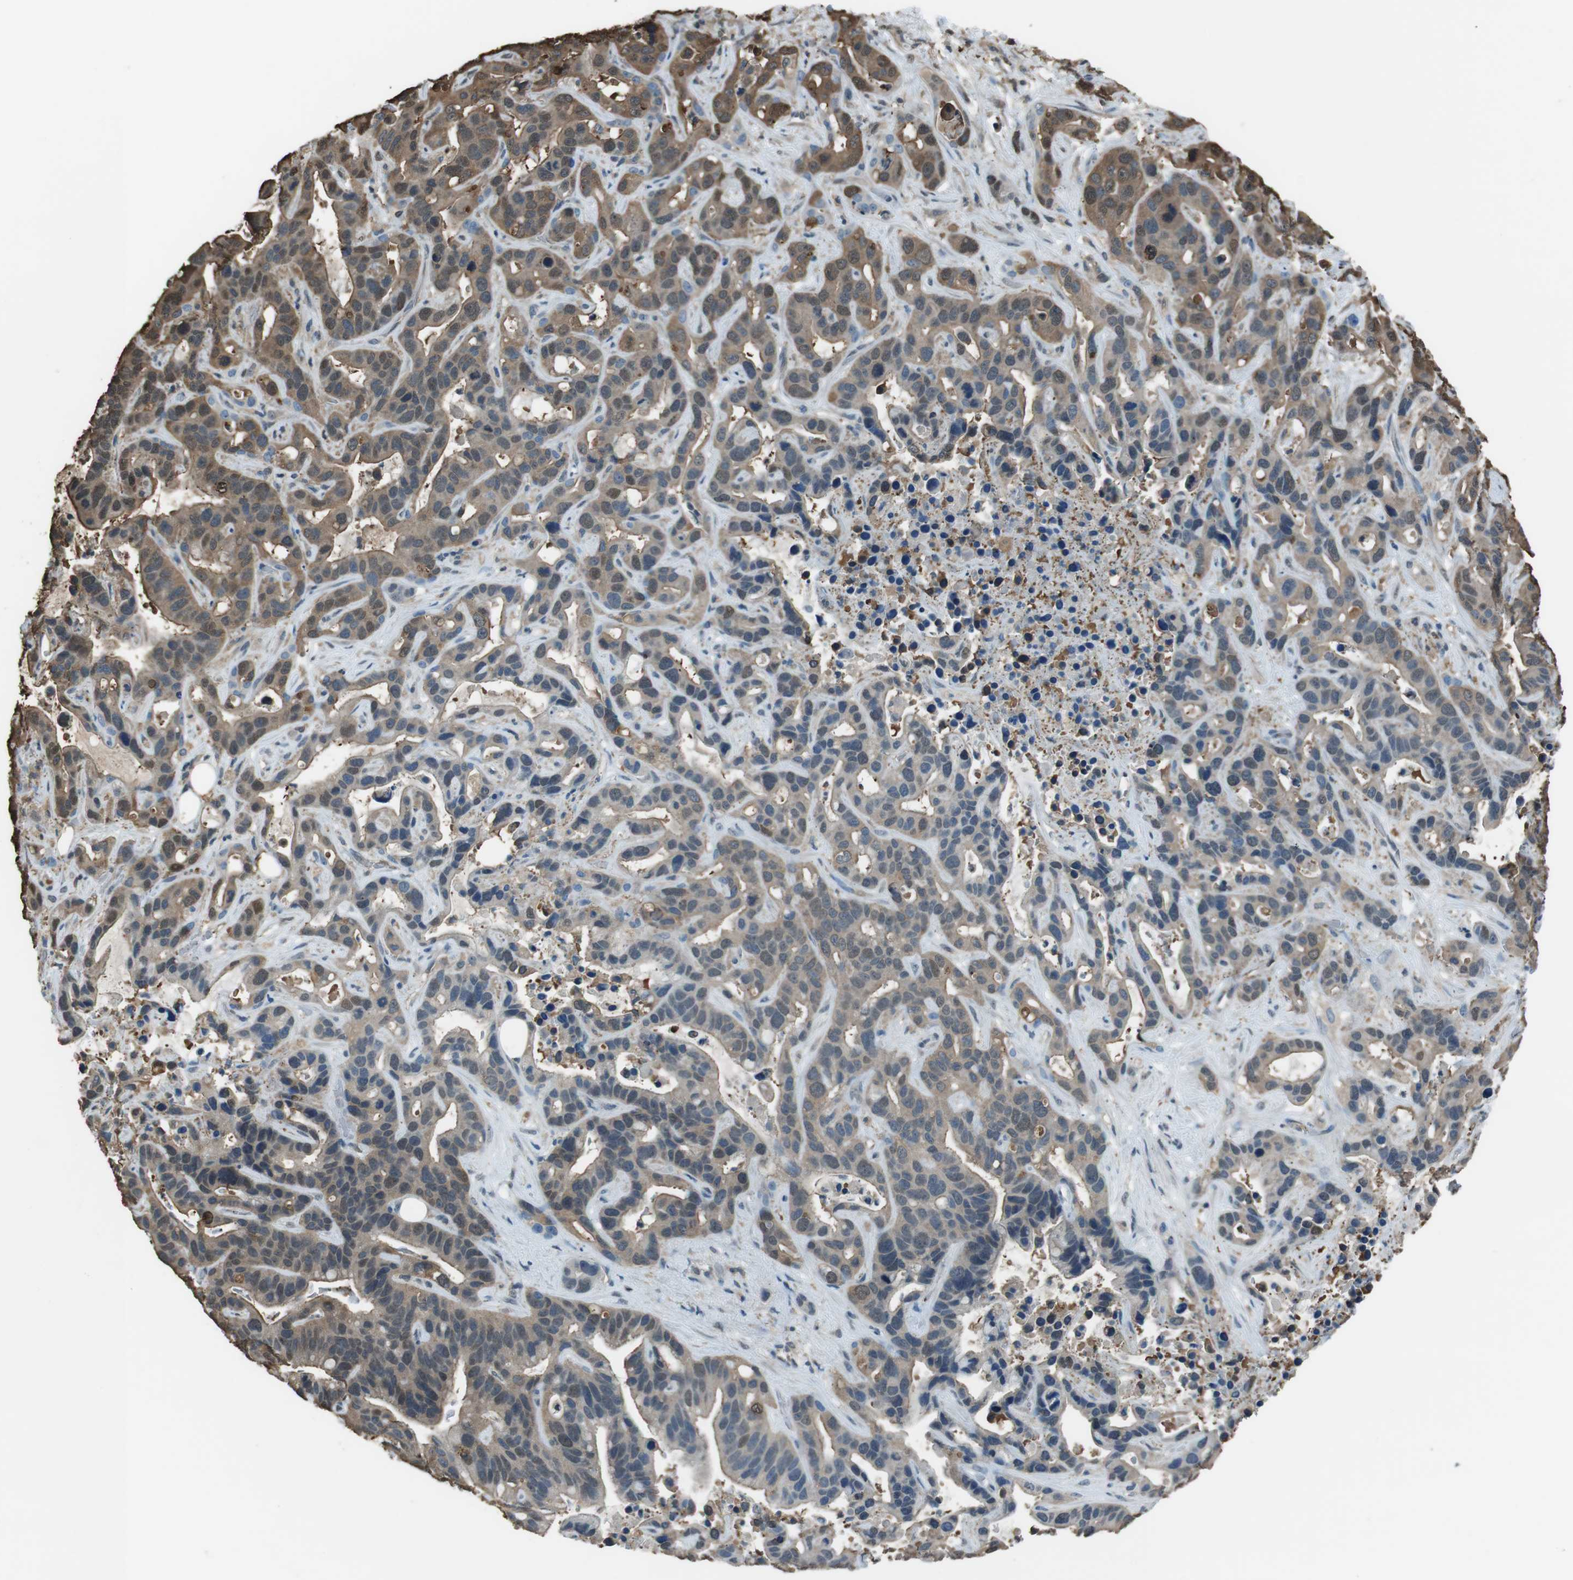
{"staining": {"intensity": "moderate", "quantity": ">75%", "location": "cytoplasmic/membranous,nuclear"}, "tissue": "liver cancer", "cell_type": "Tumor cells", "image_type": "cancer", "snomed": [{"axis": "morphology", "description": "Cholangiocarcinoma"}, {"axis": "topography", "description": "Liver"}], "caption": "Cholangiocarcinoma (liver) was stained to show a protein in brown. There is medium levels of moderate cytoplasmic/membranous and nuclear positivity in about >75% of tumor cells.", "gene": "TWSG1", "patient": {"sex": "female", "age": 65}}